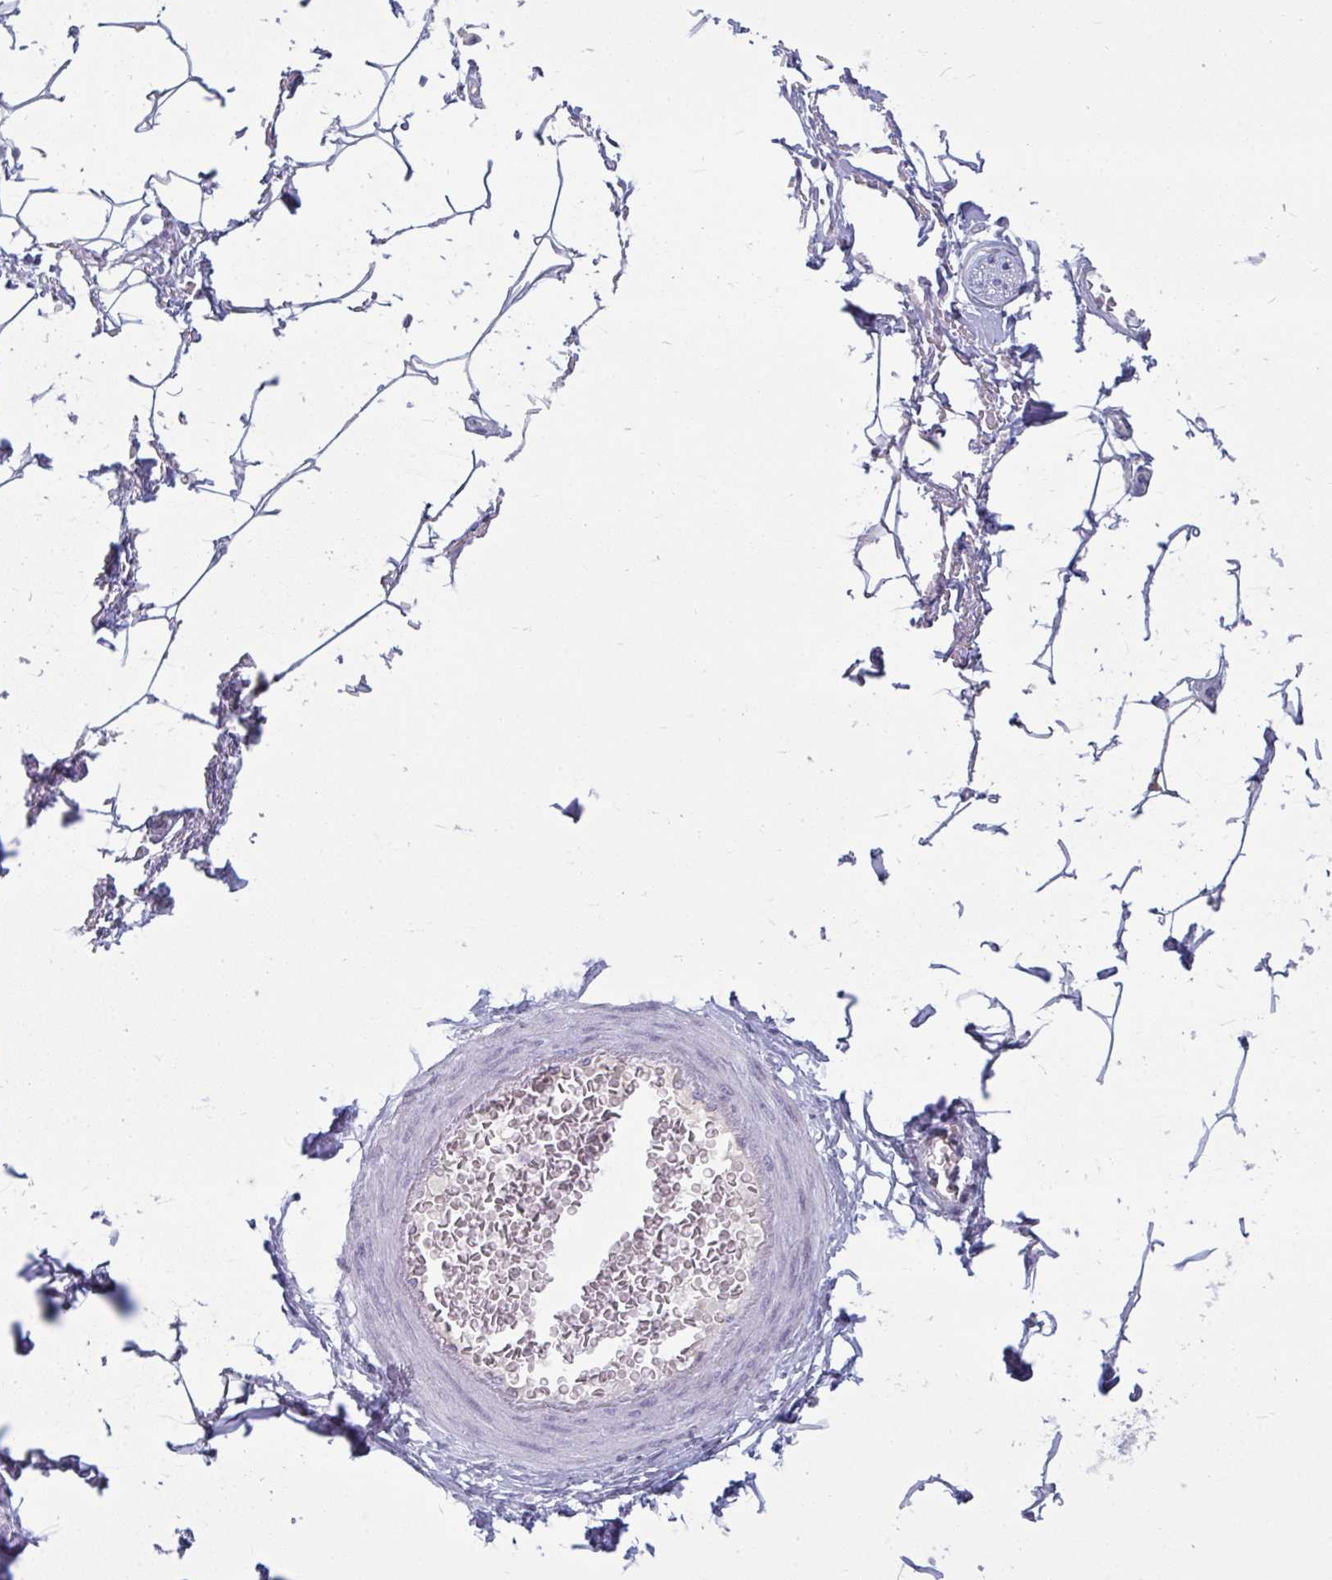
{"staining": {"intensity": "negative", "quantity": "none", "location": "none"}, "tissue": "adipose tissue", "cell_type": "Adipocytes", "image_type": "normal", "snomed": [{"axis": "morphology", "description": "Normal tissue, NOS"}, {"axis": "topography", "description": "Peripheral nerve tissue"}], "caption": "Immunohistochemistry micrograph of normal human adipose tissue stained for a protein (brown), which exhibits no expression in adipocytes.", "gene": "RNASEH1", "patient": {"sex": "male", "age": 51}}